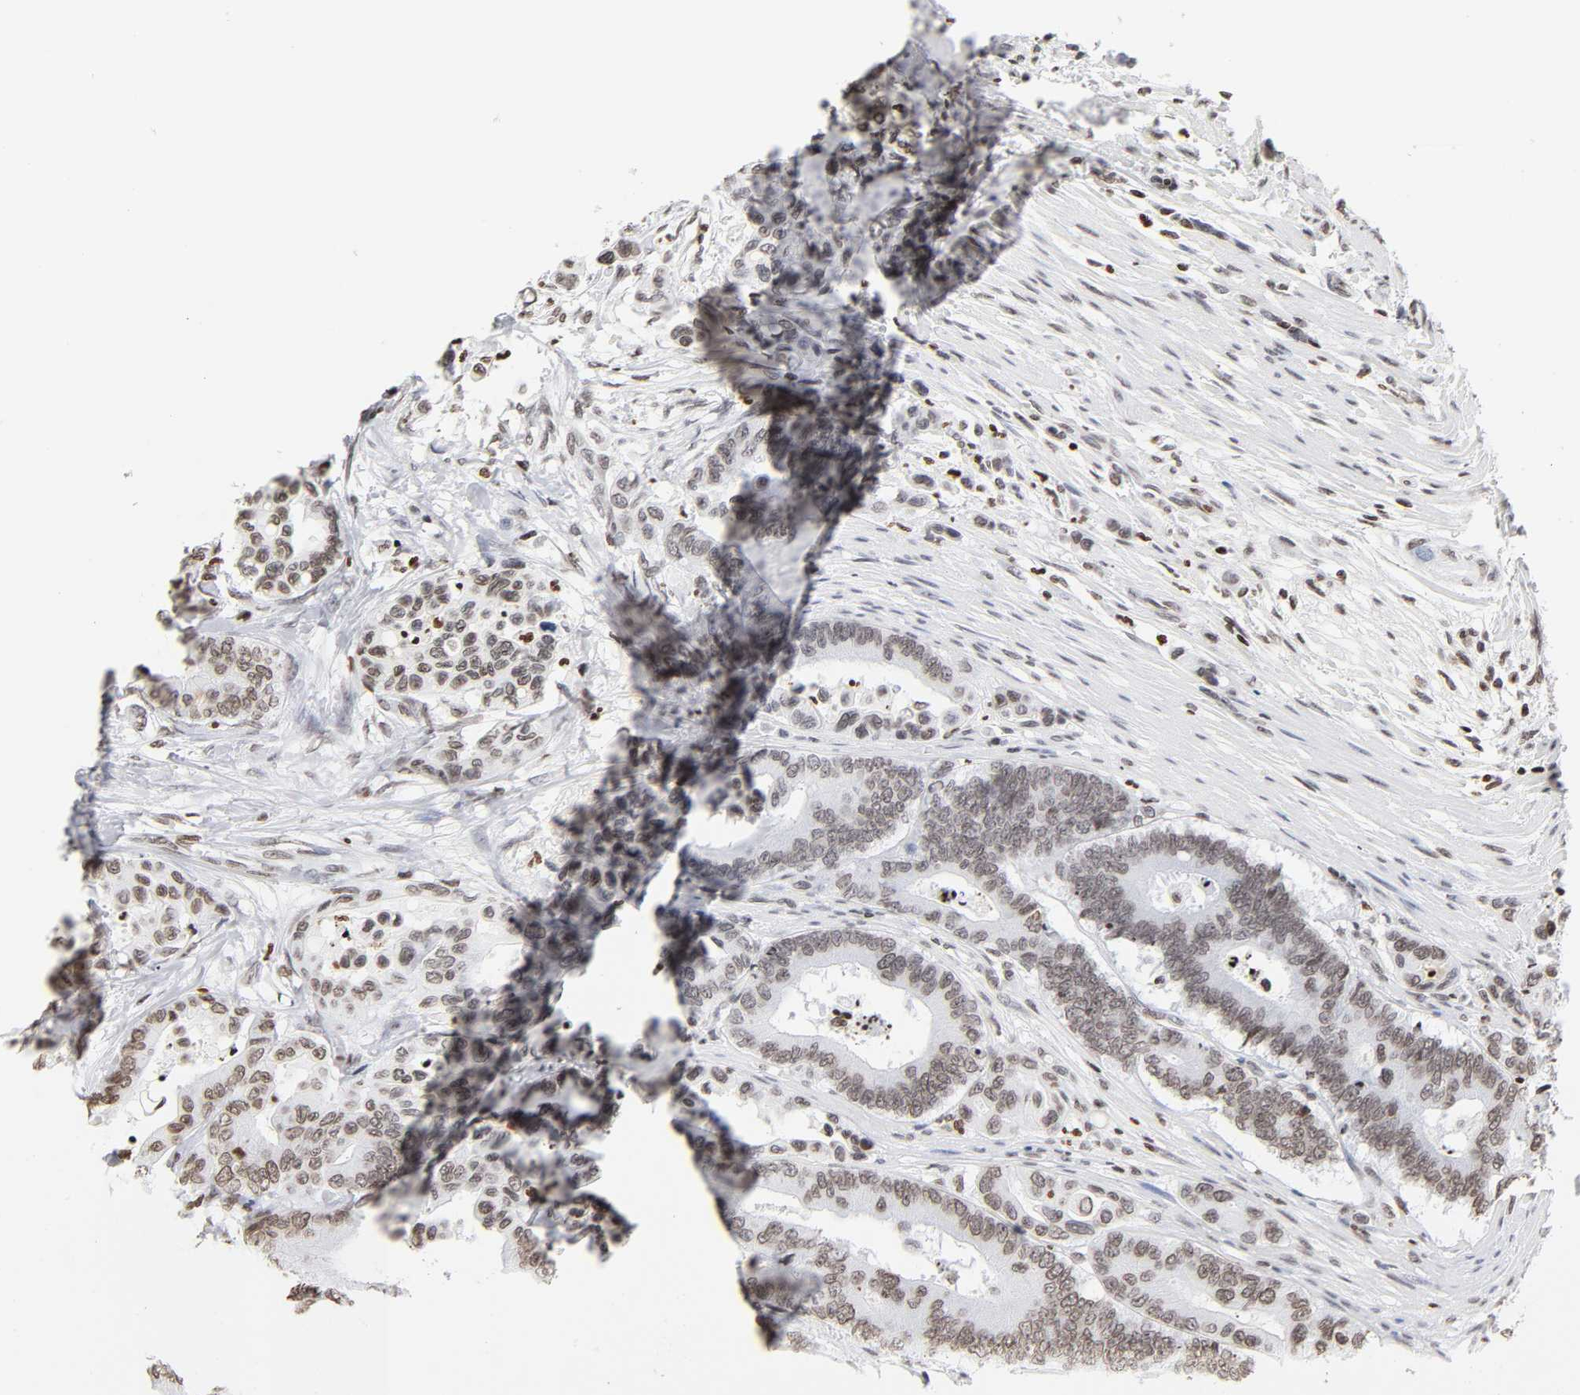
{"staining": {"intensity": "weak", "quantity": ">75%", "location": "nuclear"}, "tissue": "colorectal cancer", "cell_type": "Tumor cells", "image_type": "cancer", "snomed": [{"axis": "morphology", "description": "Normal tissue, NOS"}, {"axis": "morphology", "description": "Adenocarcinoma, NOS"}, {"axis": "topography", "description": "Colon"}], "caption": "Protein analysis of colorectal cancer (adenocarcinoma) tissue demonstrates weak nuclear staining in about >75% of tumor cells. (Brightfield microscopy of DAB IHC at high magnification).", "gene": "H2AC12", "patient": {"sex": "male", "age": 82}}